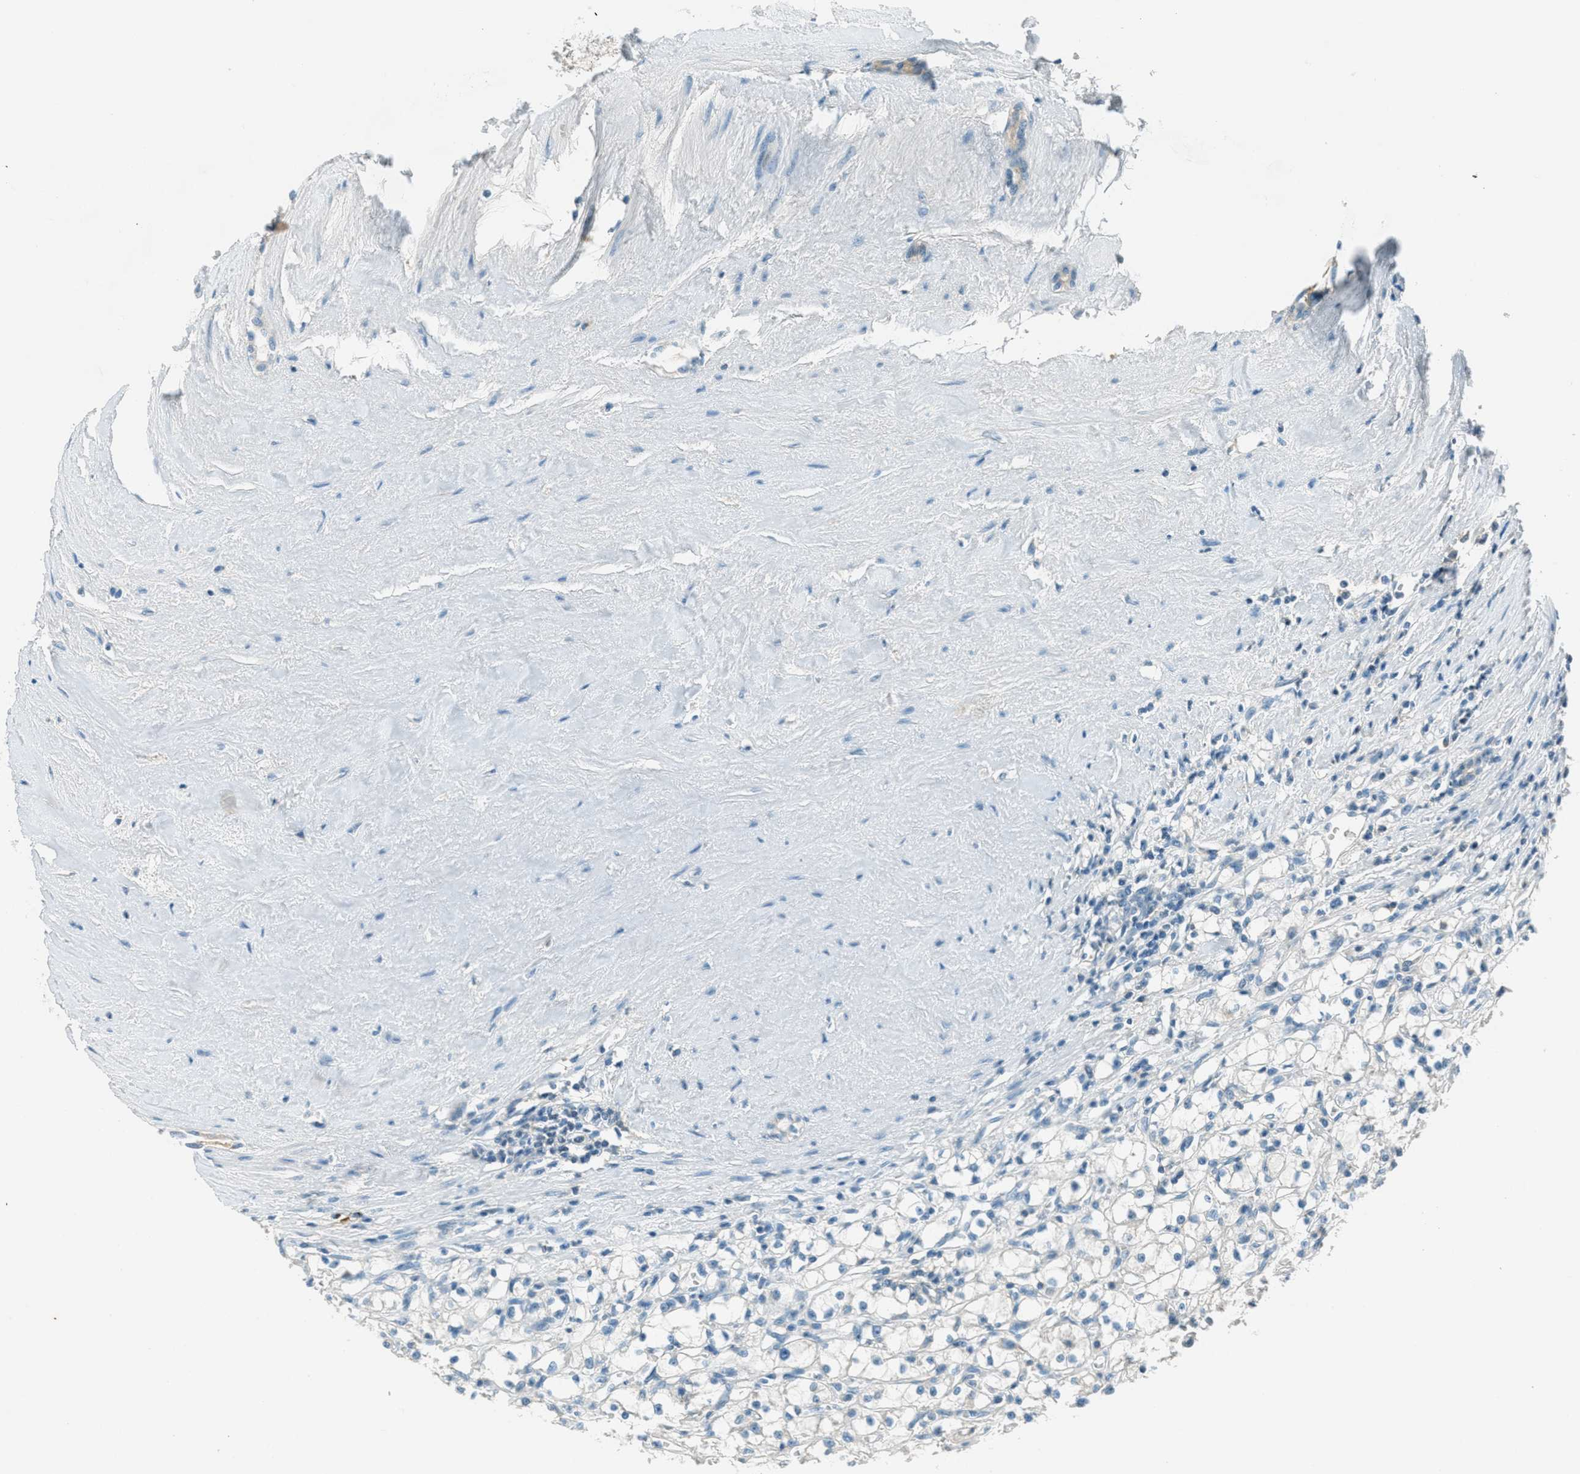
{"staining": {"intensity": "negative", "quantity": "none", "location": "none"}, "tissue": "renal cancer", "cell_type": "Tumor cells", "image_type": "cancer", "snomed": [{"axis": "morphology", "description": "Adenocarcinoma, NOS"}, {"axis": "topography", "description": "Kidney"}], "caption": "Histopathology image shows no significant protein staining in tumor cells of adenocarcinoma (renal).", "gene": "MSLN", "patient": {"sex": "male", "age": 56}}